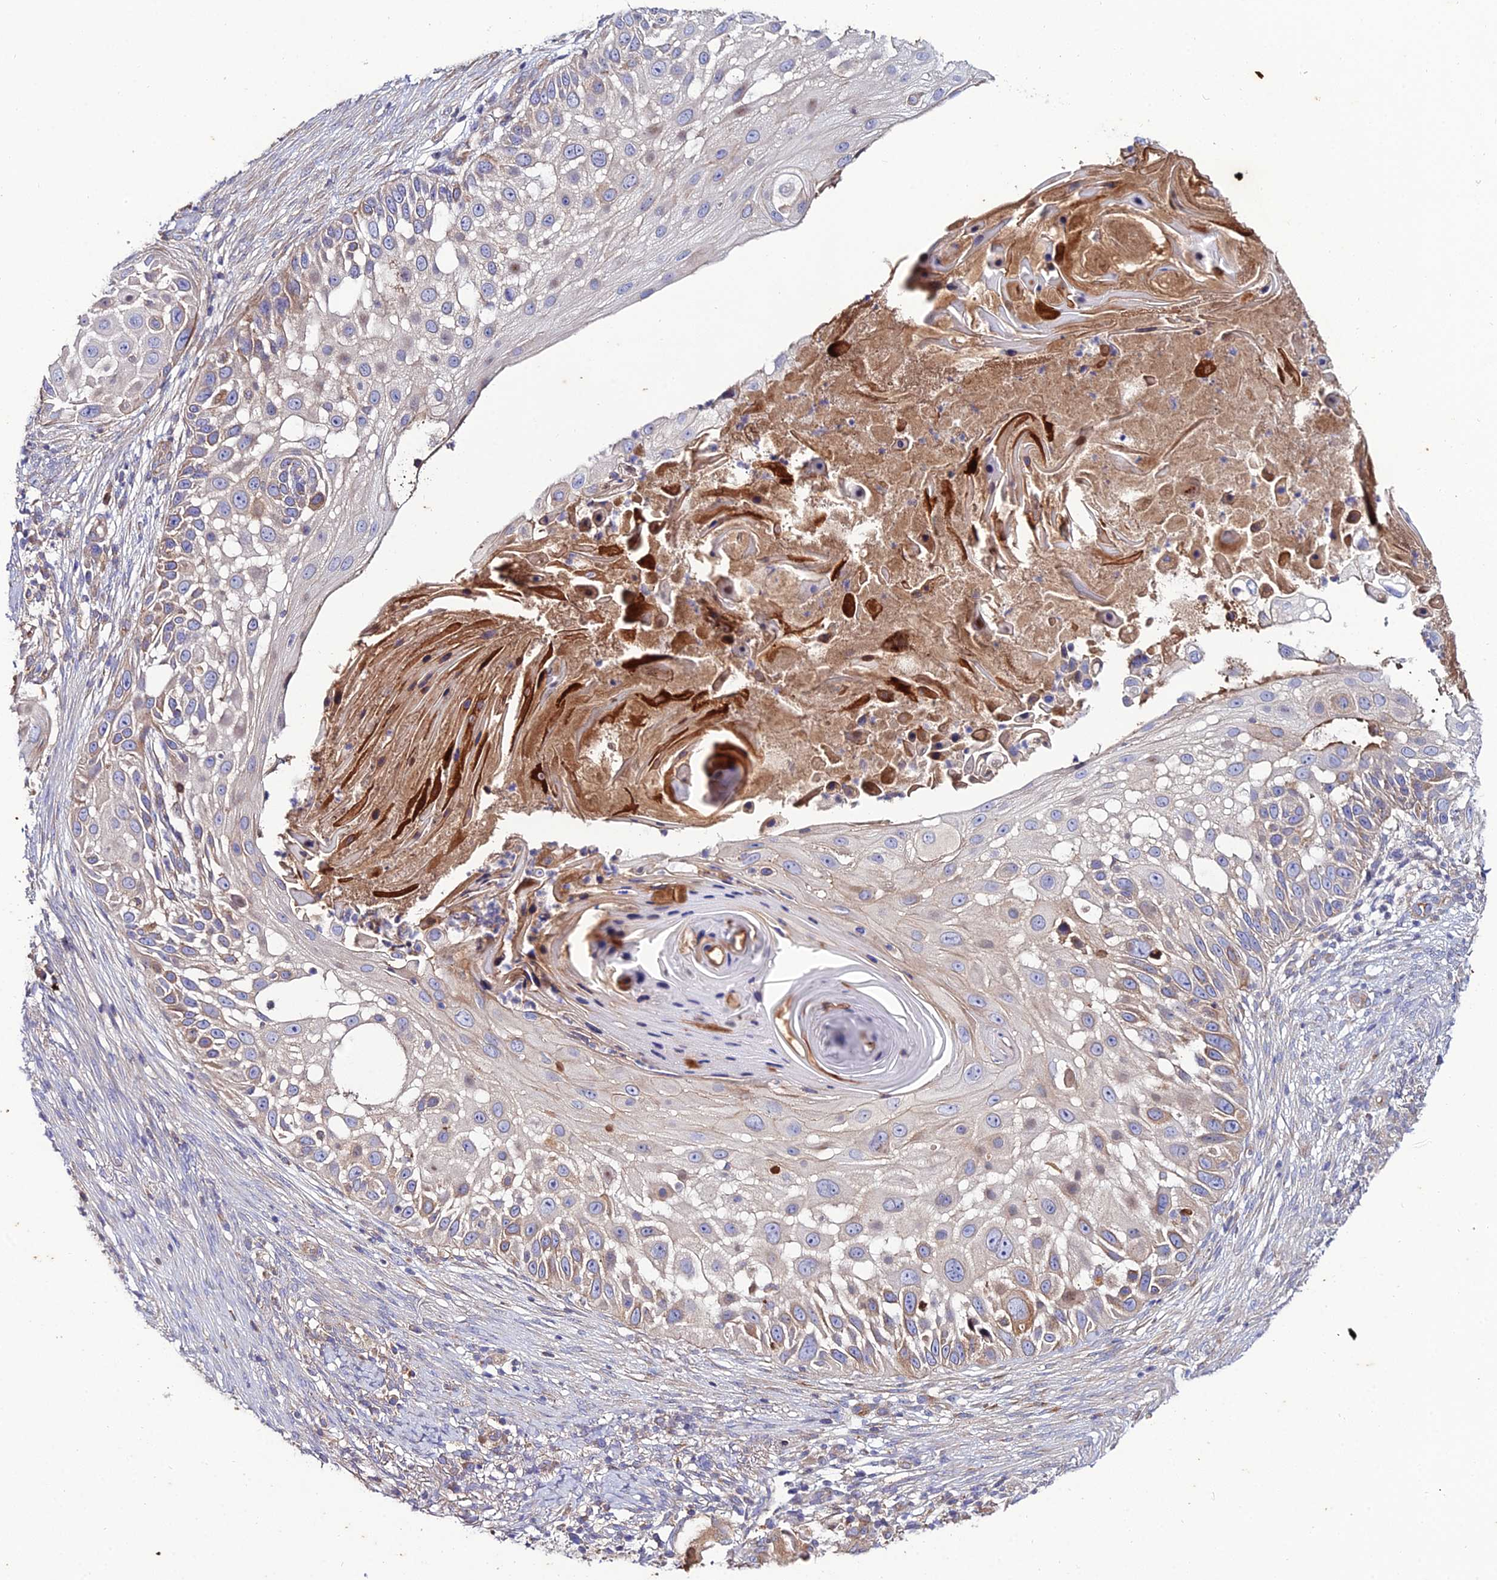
{"staining": {"intensity": "weak", "quantity": "25%-75%", "location": "cytoplasmic/membranous"}, "tissue": "skin cancer", "cell_type": "Tumor cells", "image_type": "cancer", "snomed": [{"axis": "morphology", "description": "Squamous cell carcinoma, NOS"}, {"axis": "topography", "description": "Skin"}], "caption": "This micrograph reveals skin cancer stained with IHC to label a protein in brown. The cytoplasmic/membranous of tumor cells show weak positivity for the protein. Nuclei are counter-stained blue.", "gene": "ARL6IP1", "patient": {"sex": "female", "age": 44}}